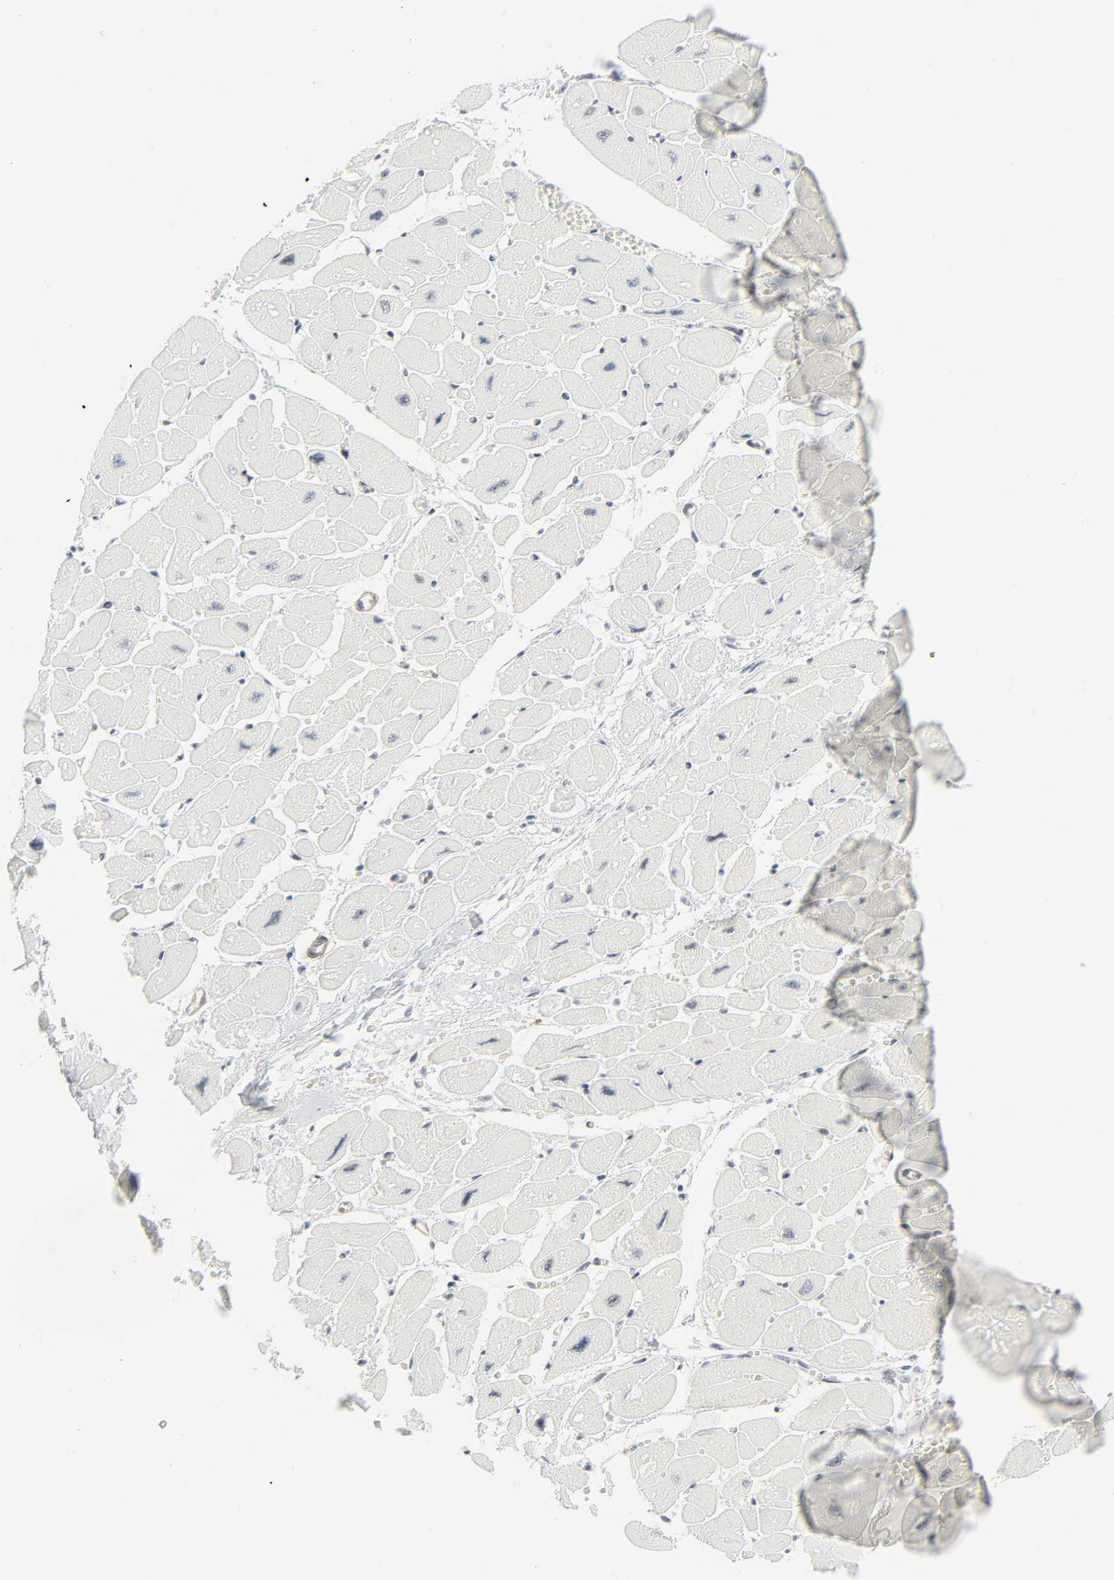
{"staining": {"intensity": "negative", "quantity": "none", "location": "none"}, "tissue": "heart muscle", "cell_type": "Cardiomyocytes", "image_type": "normal", "snomed": [{"axis": "morphology", "description": "Normal tissue, NOS"}, {"axis": "topography", "description": "Heart"}], "caption": "The micrograph exhibits no significant staining in cardiomyocytes of heart muscle.", "gene": "ZBTB16", "patient": {"sex": "female", "age": 54}}